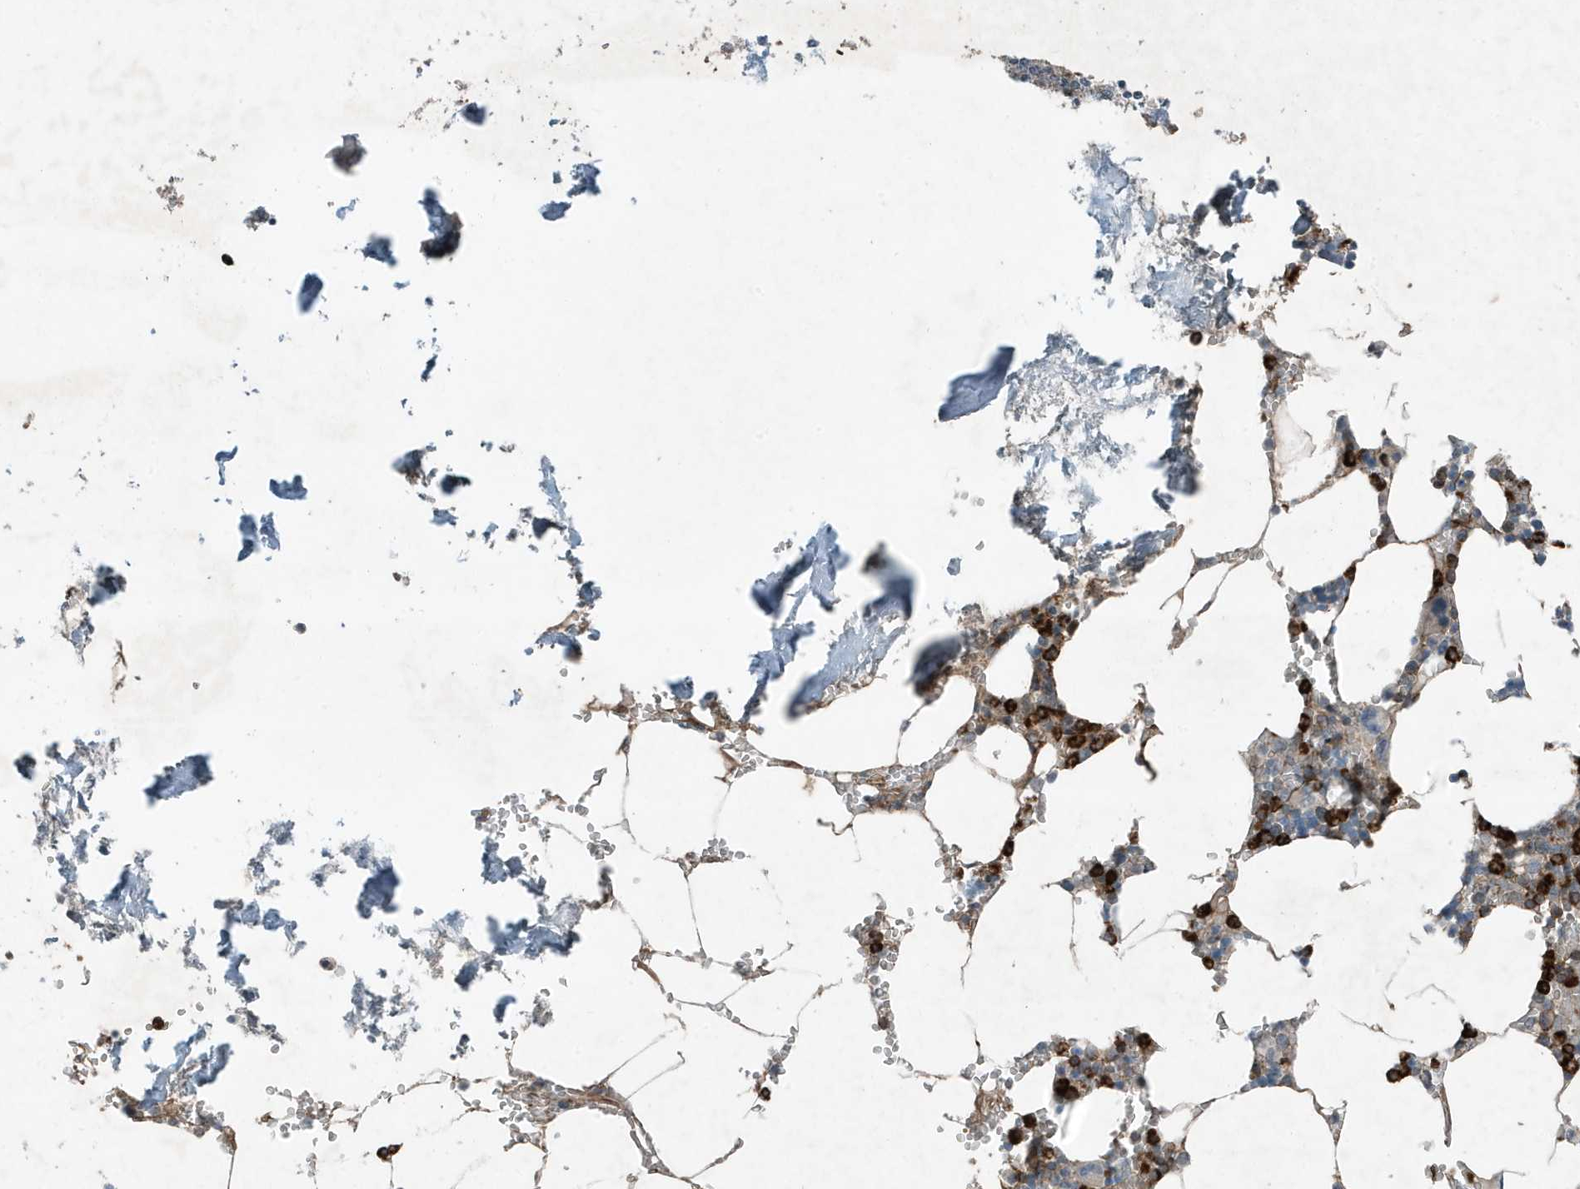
{"staining": {"intensity": "strong", "quantity": "25%-75%", "location": "cytoplasmic/membranous"}, "tissue": "bone marrow", "cell_type": "Hematopoietic cells", "image_type": "normal", "snomed": [{"axis": "morphology", "description": "Normal tissue, NOS"}, {"axis": "topography", "description": "Bone marrow"}], "caption": "Bone marrow stained with a brown dye displays strong cytoplasmic/membranous positive expression in approximately 25%-75% of hematopoietic cells.", "gene": "DAPP1", "patient": {"sex": "male", "age": 70}}